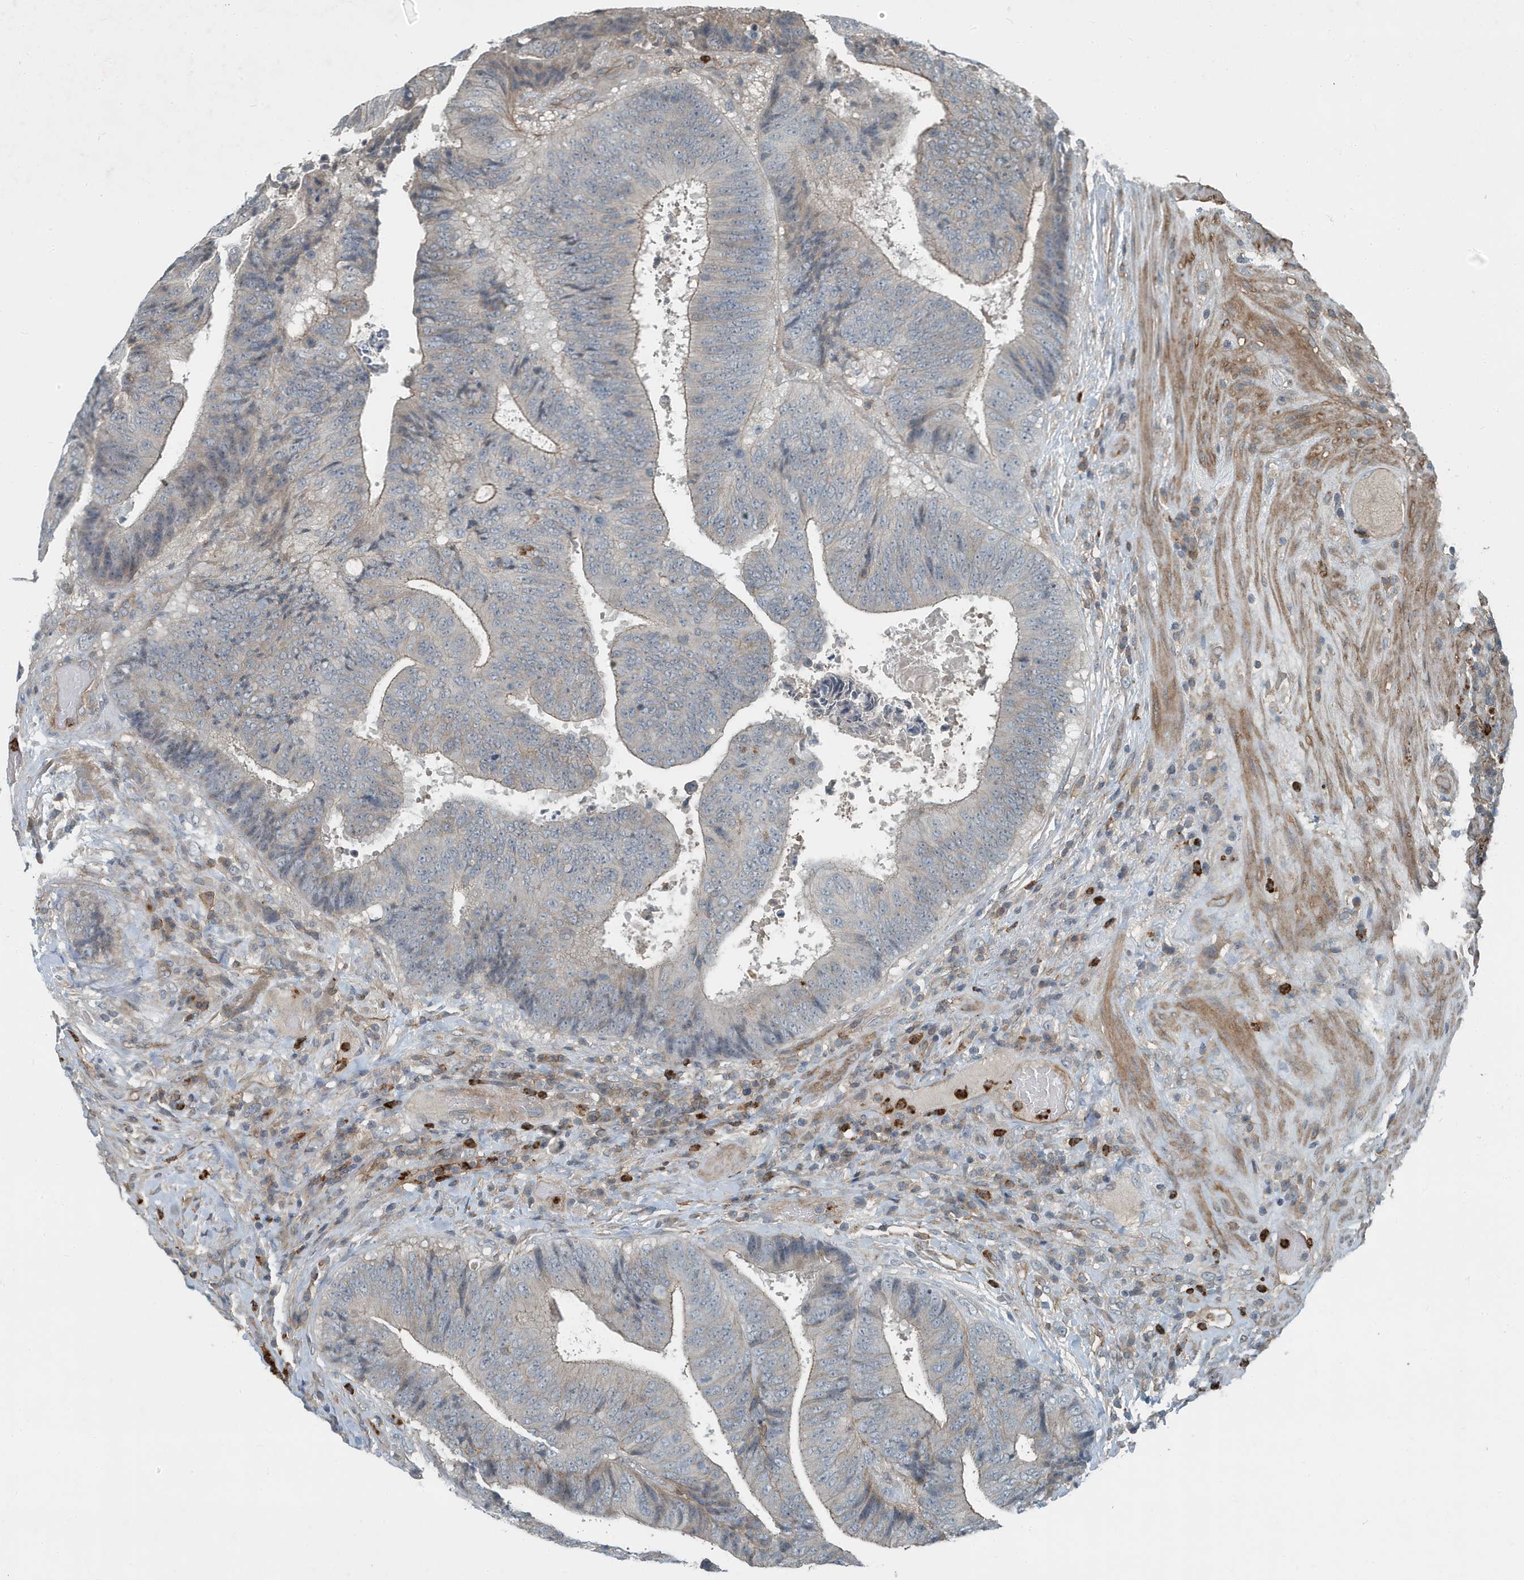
{"staining": {"intensity": "weak", "quantity": "<25%", "location": "cytoplasmic/membranous"}, "tissue": "colorectal cancer", "cell_type": "Tumor cells", "image_type": "cancer", "snomed": [{"axis": "morphology", "description": "Adenocarcinoma, NOS"}, {"axis": "topography", "description": "Rectum"}], "caption": "Colorectal cancer (adenocarcinoma) stained for a protein using IHC reveals no expression tumor cells.", "gene": "DAPP1", "patient": {"sex": "male", "age": 72}}